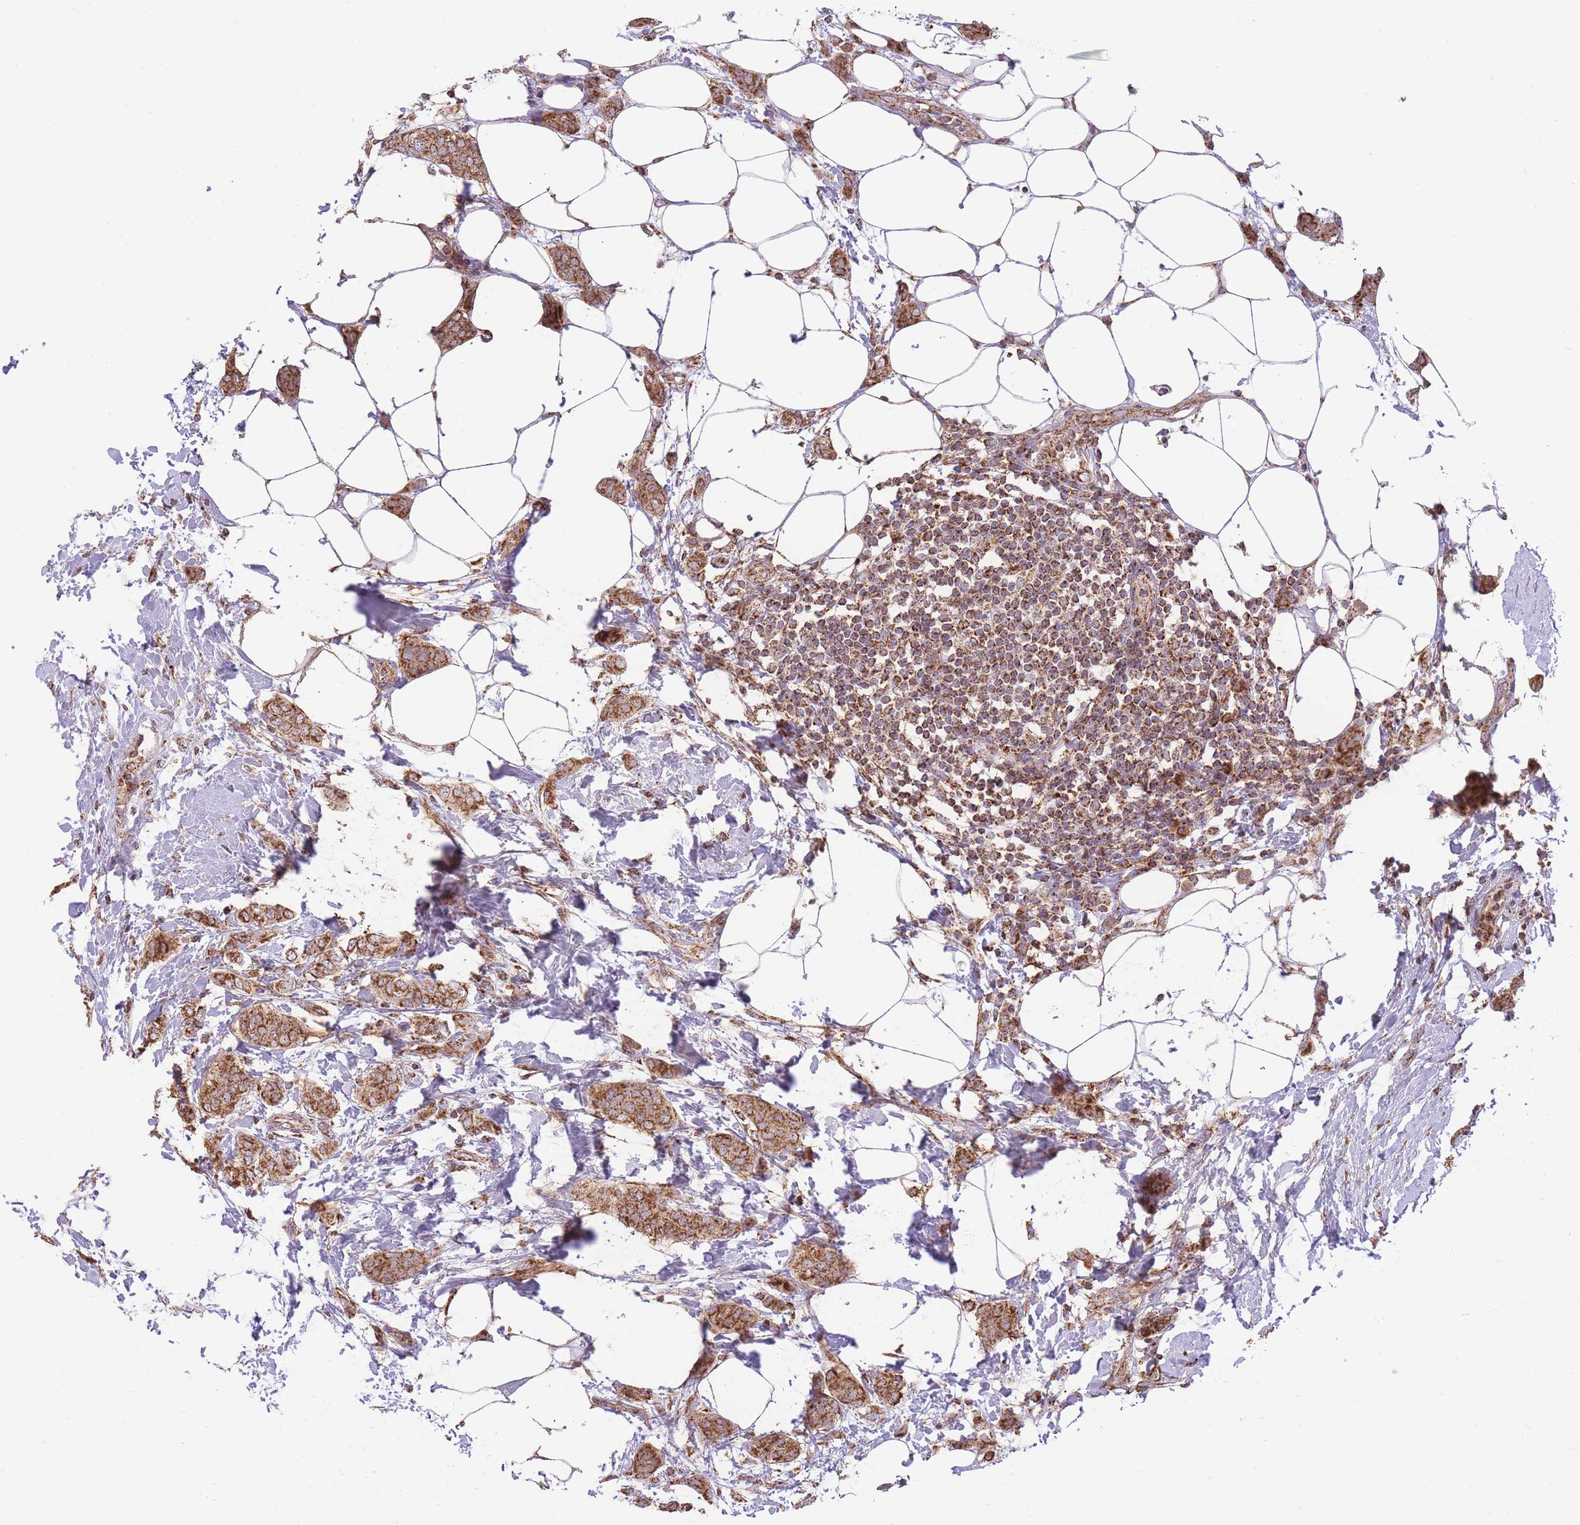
{"staining": {"intensity": "strong", "quantity": ">75%", "location": "cytoplasmic/membranous"}, "tissue": "breast cancer", "cell_type": "Tumor cells", "image_type": "cancer", "snomed": [{"axis": "morphology", "description": "Duct carcinoma"}, {"axis": "topography", "description": "Breast"}], "caption": "There is high levels of strong cytoplasmic/membranous positivity in tumor cells of breast cancer (intraductal carcinoma), as demonstrated by immunohistochemical staining (brown color).", "gene": "PREP", "patient": {"sex": "female", "age": 72}}